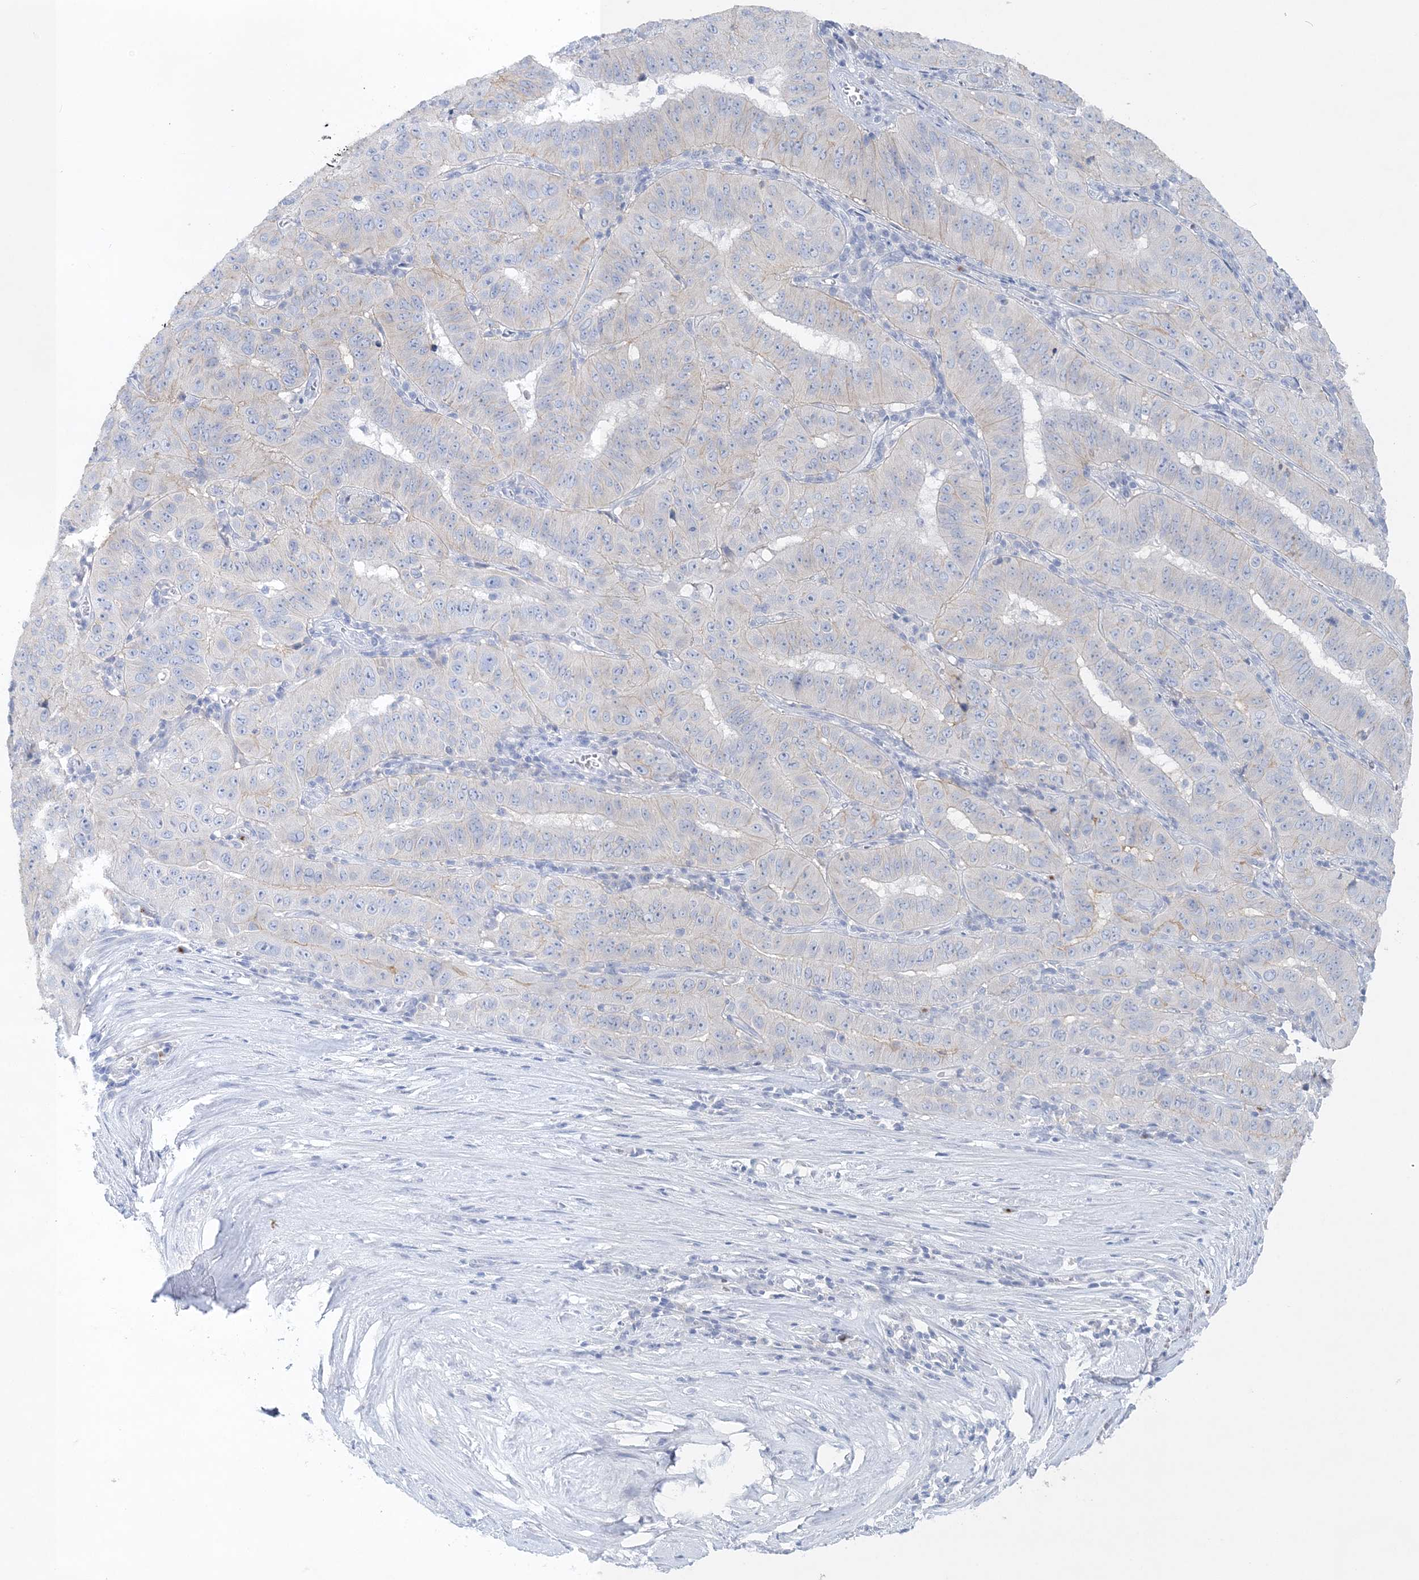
{"staining": {"intensity": "negative", "quantity": "none", "location": "none"}, "tissue": "pancreatic cancer", "cell_type": "Tumor cells", "image_type": "cancer", "snomed": [{"axis": "morphology", "description": "Adenocarcinoma, NOS"}, {"axis": "topography", "description": "Pancreas"}], "caption": "There is no significant staining in tumor cells of adenocarcinoma (pancreatic).", "gene": "SLC5A6", "patient": {"sex": "male", "age": 63}}